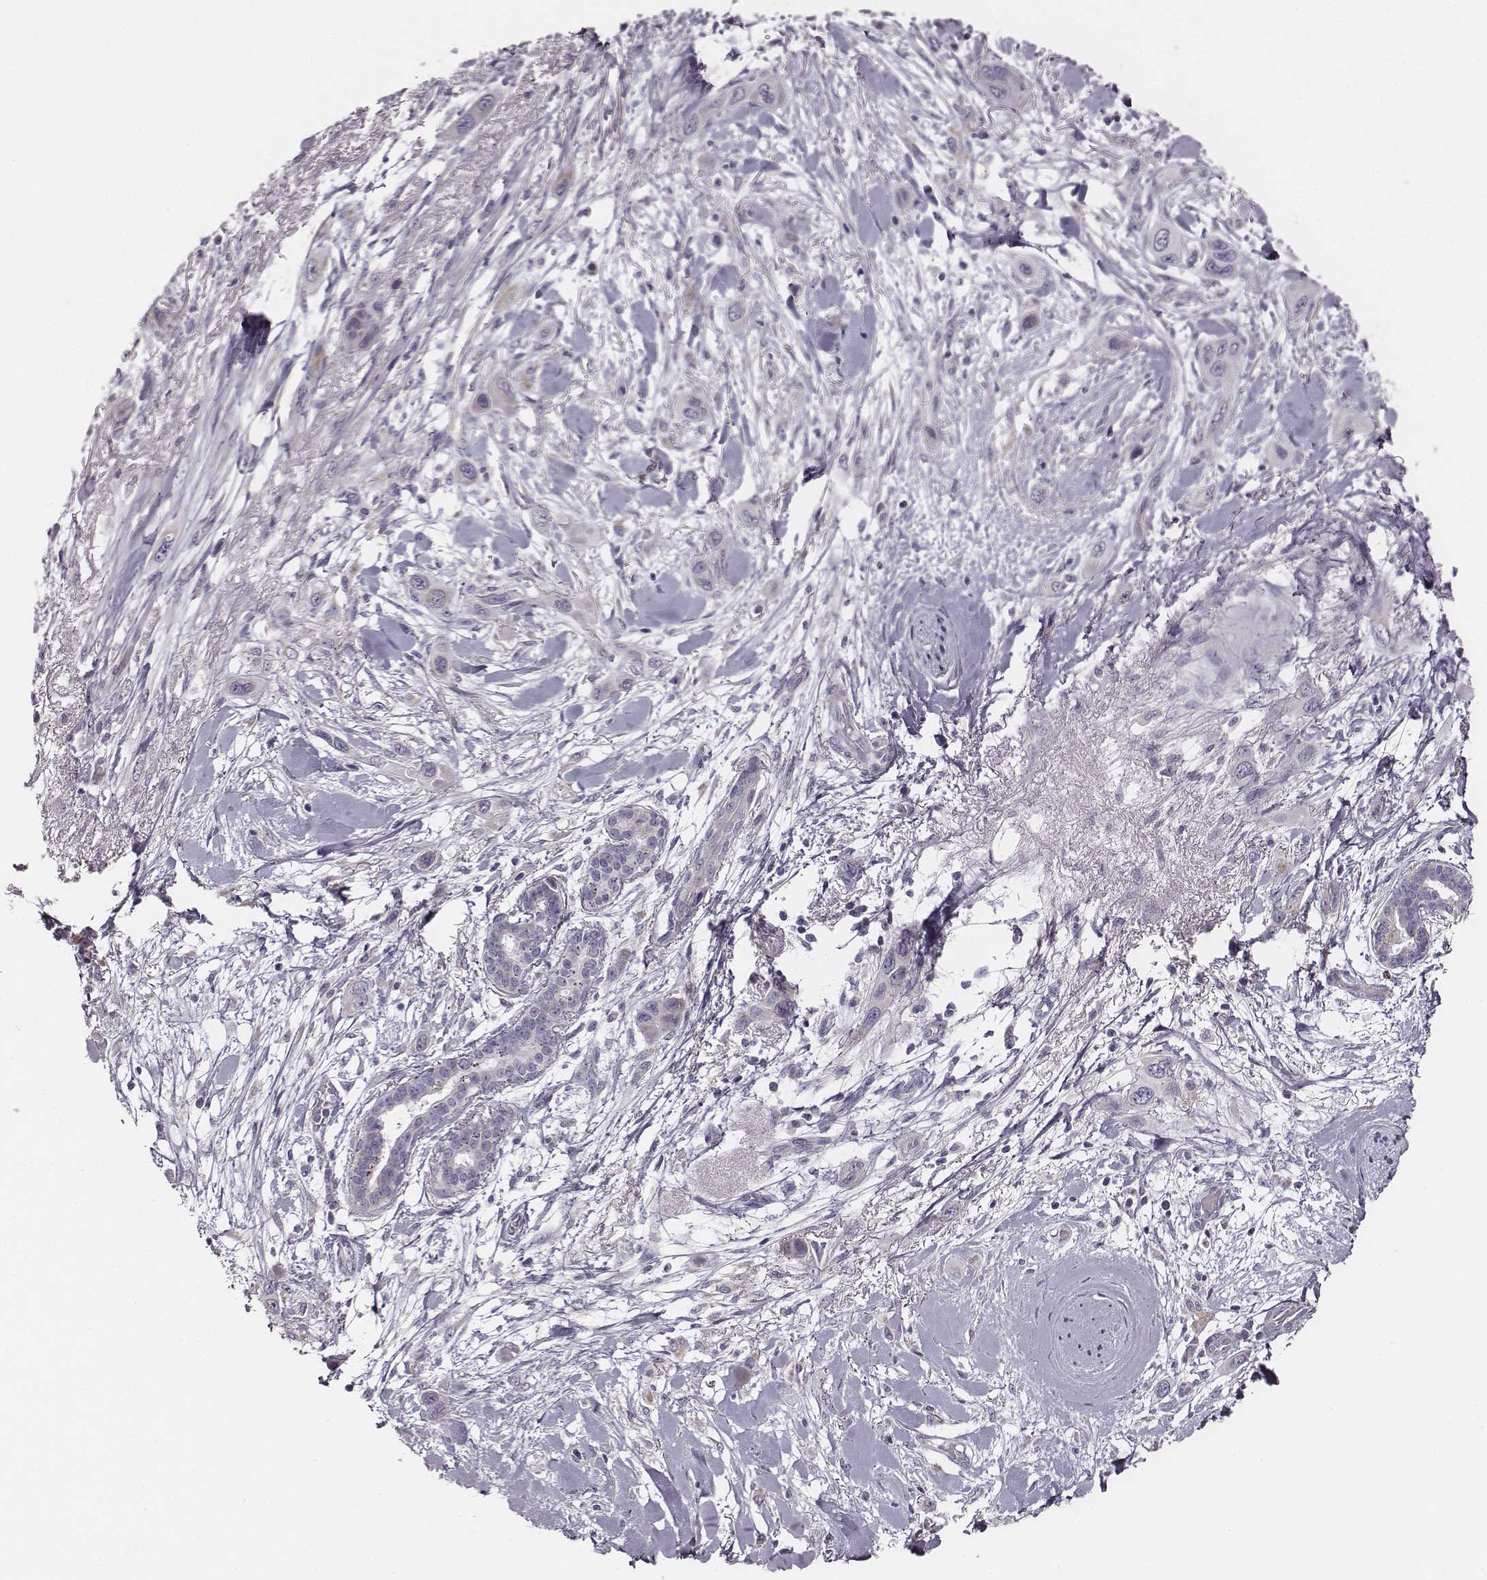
{"staining": {"intensity": "negative", "quantity": "none", "location": "none"}, "tissue": "skin cancer", "cell_type": "Tumor cells", "image_type": "cancer", "snomed": [{"axis": "morphology", "description": "Squamous cell carcinoma, NOS"}, {"axis": "topography", "description": "Skin"}], "caption": "IHC photomicrograph of neoplastic tissue: skin cancer (squamous cell carcinoma) stained with DAB displays no significant protein positivity in tumor cells.", "gene": "UBL4B", "patient": {"sex": "male", "age": 79}}